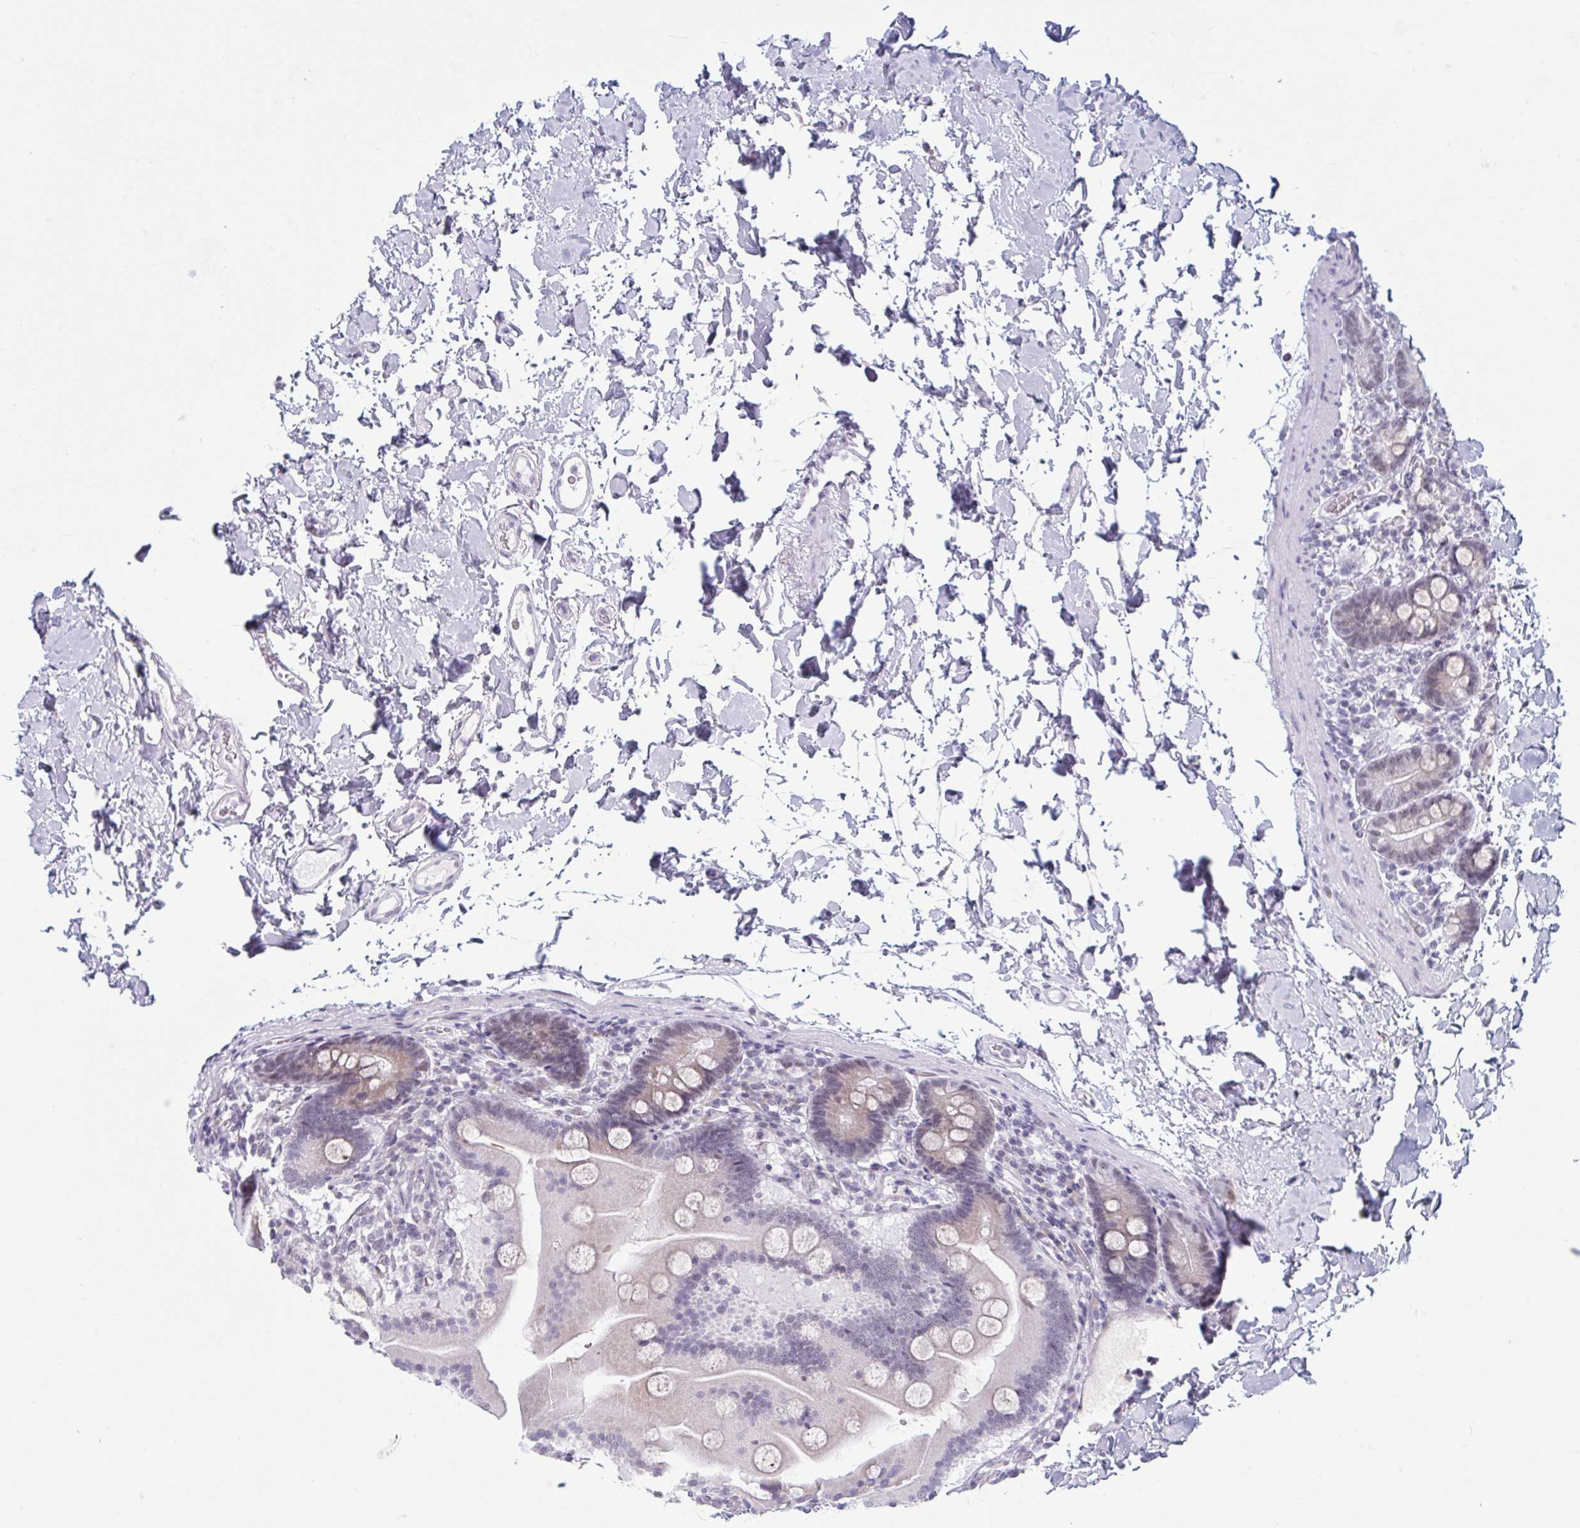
{"staining": {"intensity": "weak", "quantity": "<25%", "location": "cytoplasmic/membranous"}, "tissue": "duodenum", "cell_type": "Glandular cells", "image_type": "normal", "snomed": [{"axis": "morphology", "description": "Normal tissue, NOS"}, {"axis": "topography", "description": "Duodenum"}], "caption": "Glandular cells show no significant protein positivity in normal duodenum. The staining is performed using DAB brown chromogen with nuclei counter-stained in using hematoxylin.", "gene": "MSMB", "patient": {"sex": "male", "age": 55}}